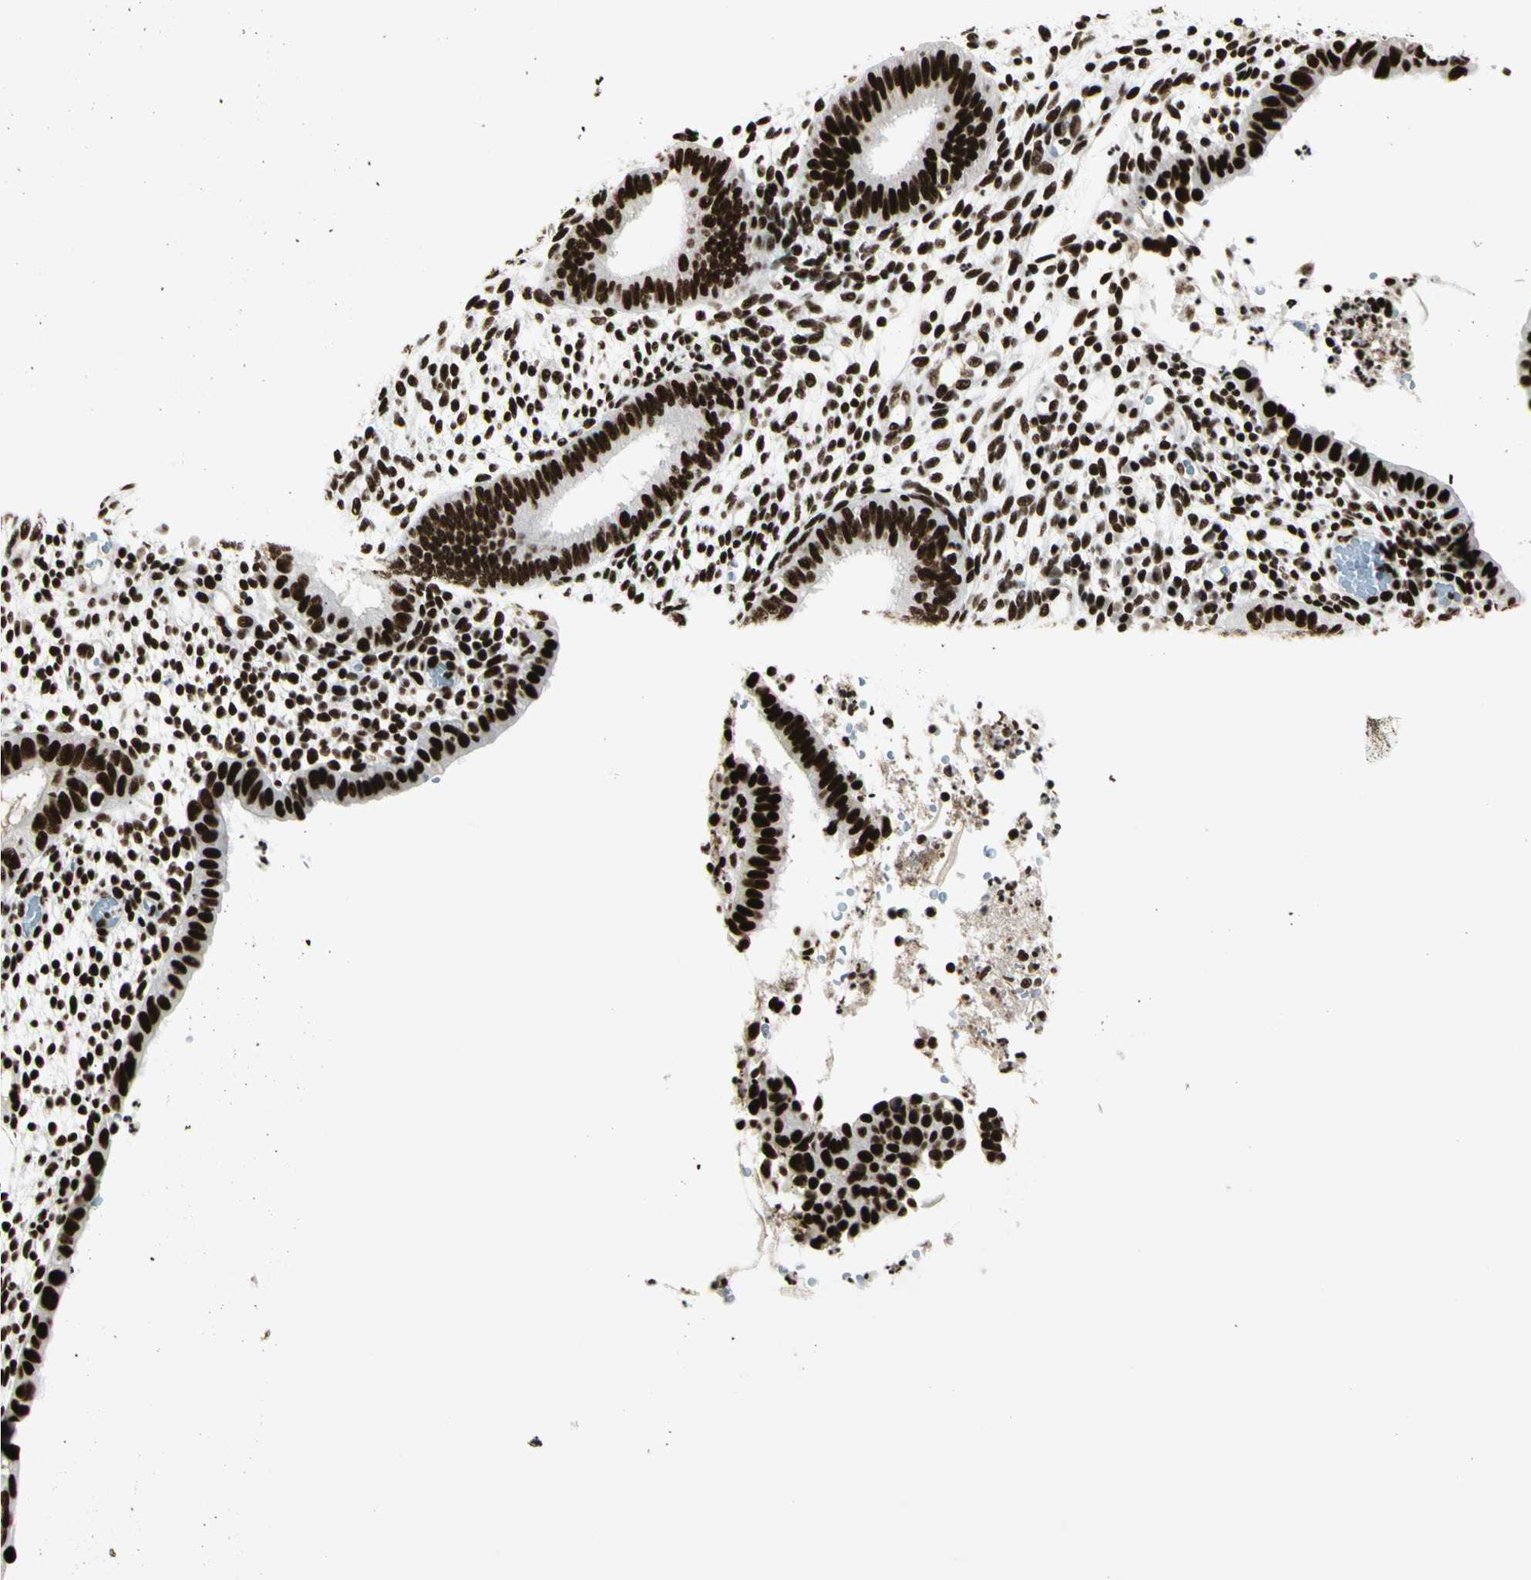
{"staining": {"intensity": "strong", "quantity": ">75%", "location": "cytoplasmic/membranous"}, "tissue": "endometrium", "cell_type": "Cells in endometrial stroma", "image_type": "normal", "snomed": [{"axis": "morphology", "description": "Normal tissue, NOS"}, {"axis": "topography", "description": "Endometrium"}], "caption": "Endometrium was stained to show a protein in brown. There is high levels of strong cytoplasmic/membranous staining in approximately >75% of cells in endometrial stroma. The protein is stained brown, and the nuclei are stained in blue (DAB (3,3'-diaminobenzidine) IHC with brightfield microscopy, high magnification).", "gene": "CCAR1", "patient": {"sex": "female", "age": 35}}